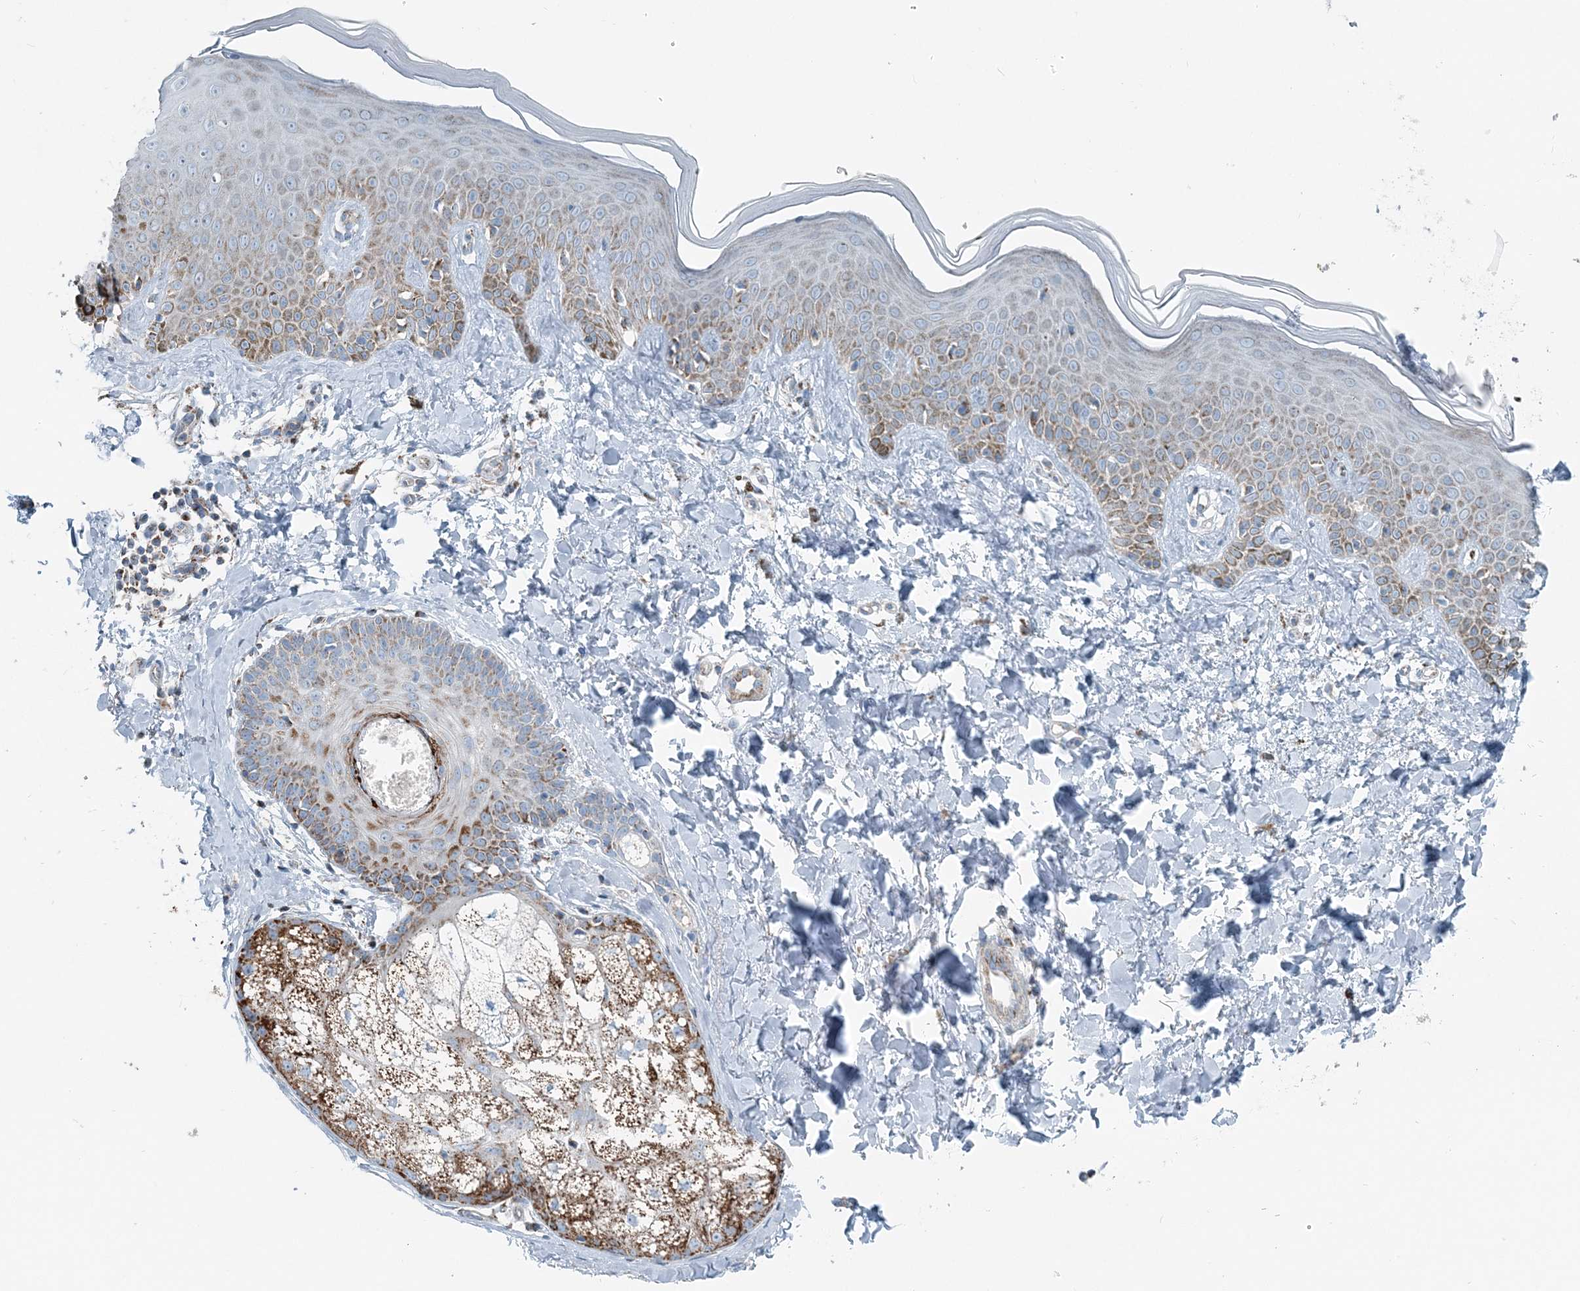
{"staining": {"intensity": "moderate", "quantity": ">75%", "location": "cytoplasmic/membranous"}, "tissue": "skin", "cell_type": "Fibroblasts", "image_type": "normal", "snomed": [{"axis": "morphology", "description": "Normal tissue, NOS"}, {"axis": "topography", "description": "Skin"}], "caption": "About >75% of fibroblasts in unremarkable skin reveal moderate cytoplasmic/membranous protein expression as visualized by brown immunohistochemical staining.", "gene": "INTU", "patient": {"sex": "male", "age": 52}}